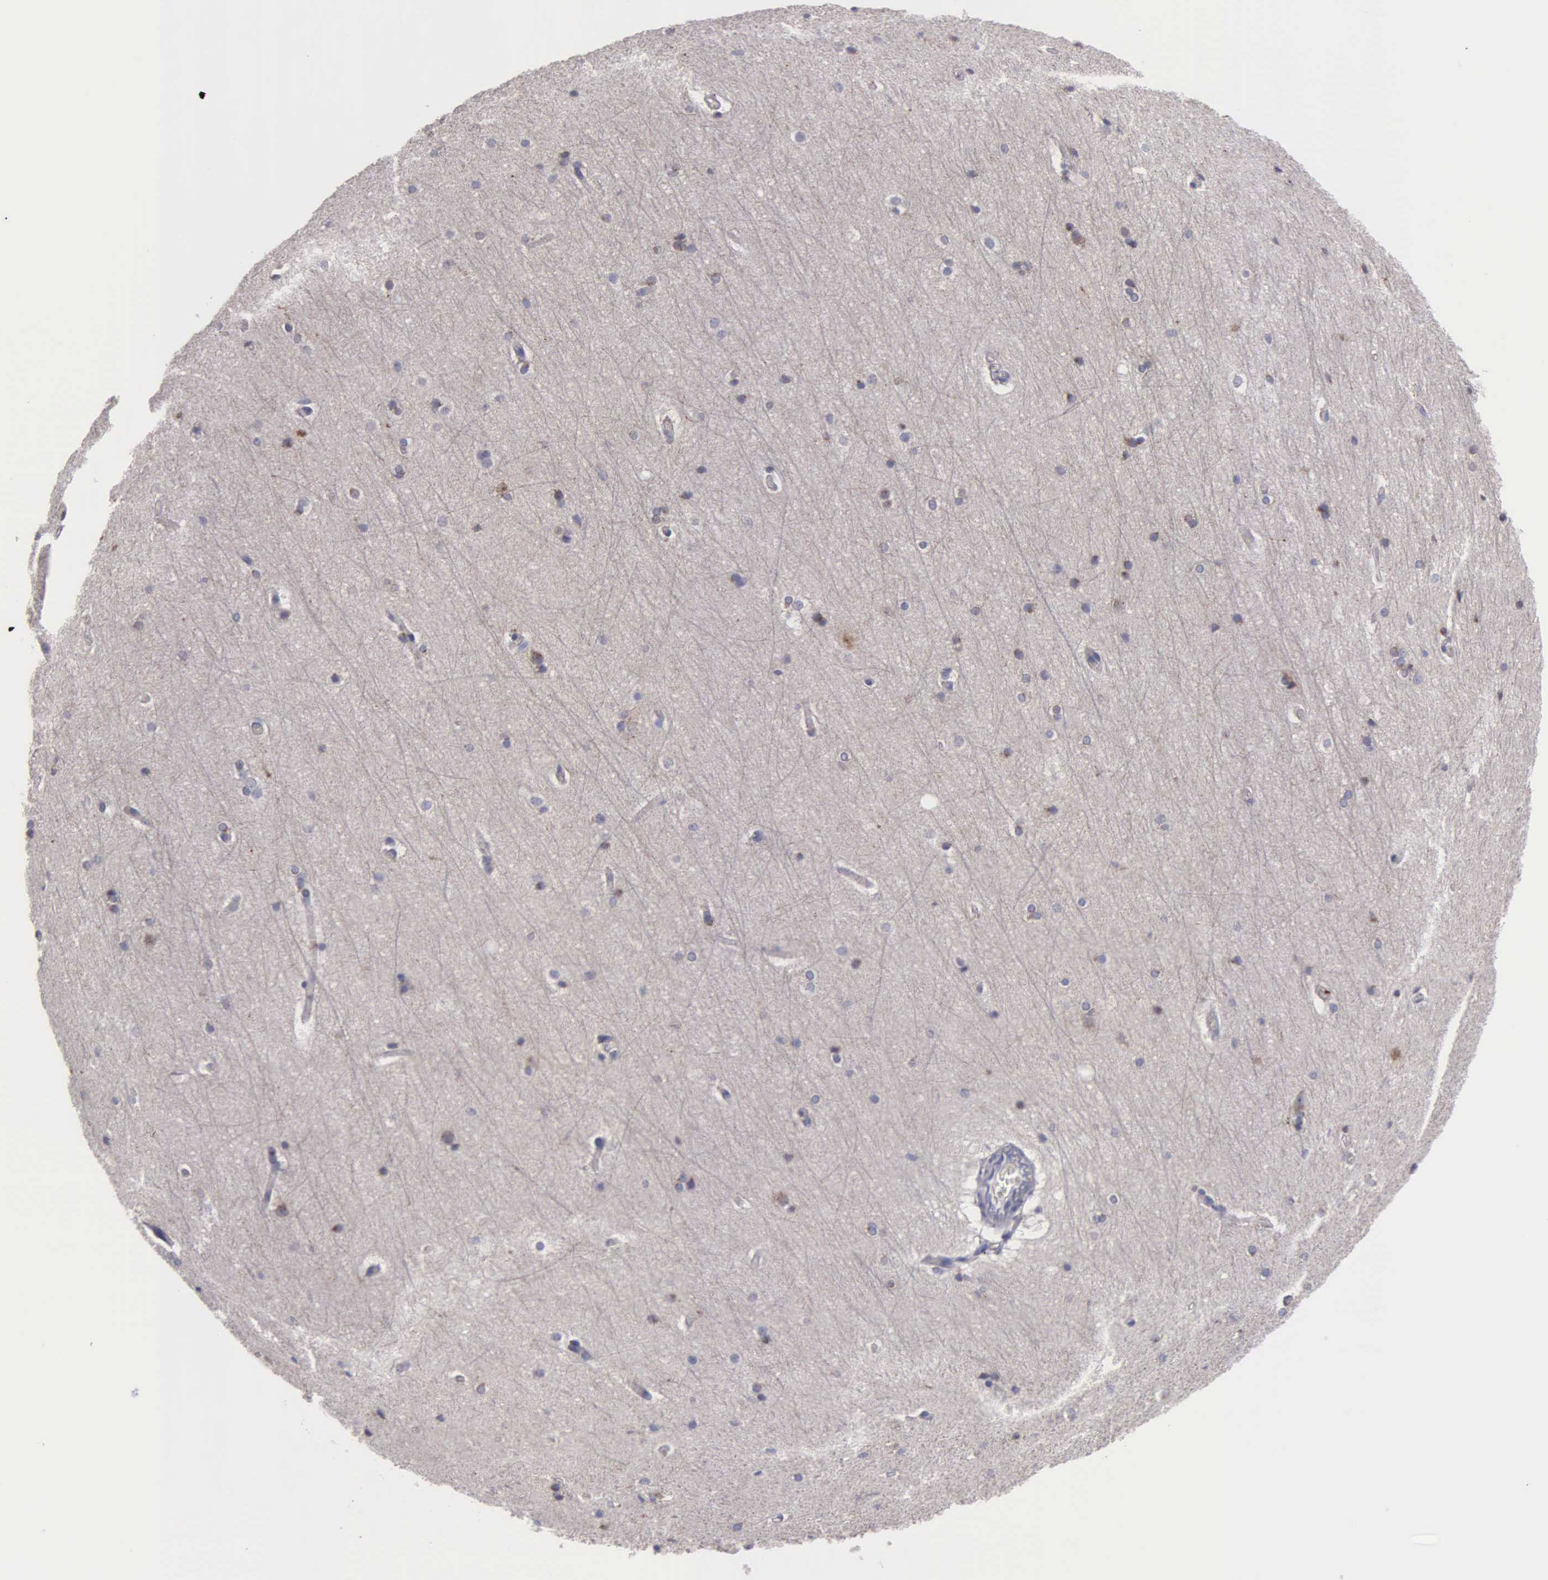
{"staining": {"intensity": "negative", "quantity": "none", "location": "none"}, "tissue": "cerebral cortex", "cell_type": "Endothelial cells", "image_type": "normal", "snomed": [{"axis": "morphology", "description": "Normal tissue, NOS"}, {"axis": "topography", "description": "Cerebral cortex"}, {"axis": "topography", "description": "Hippocampus"}], "caption": "Image shows no significant protein positivity in endothelial cells of benign cerebral cortex. The staining is performed using DAB brown chromogen with nuclei counter-stained in using hematoxylin.", "gene": "APP", "patient": {"sex": "female", "age": 19}}